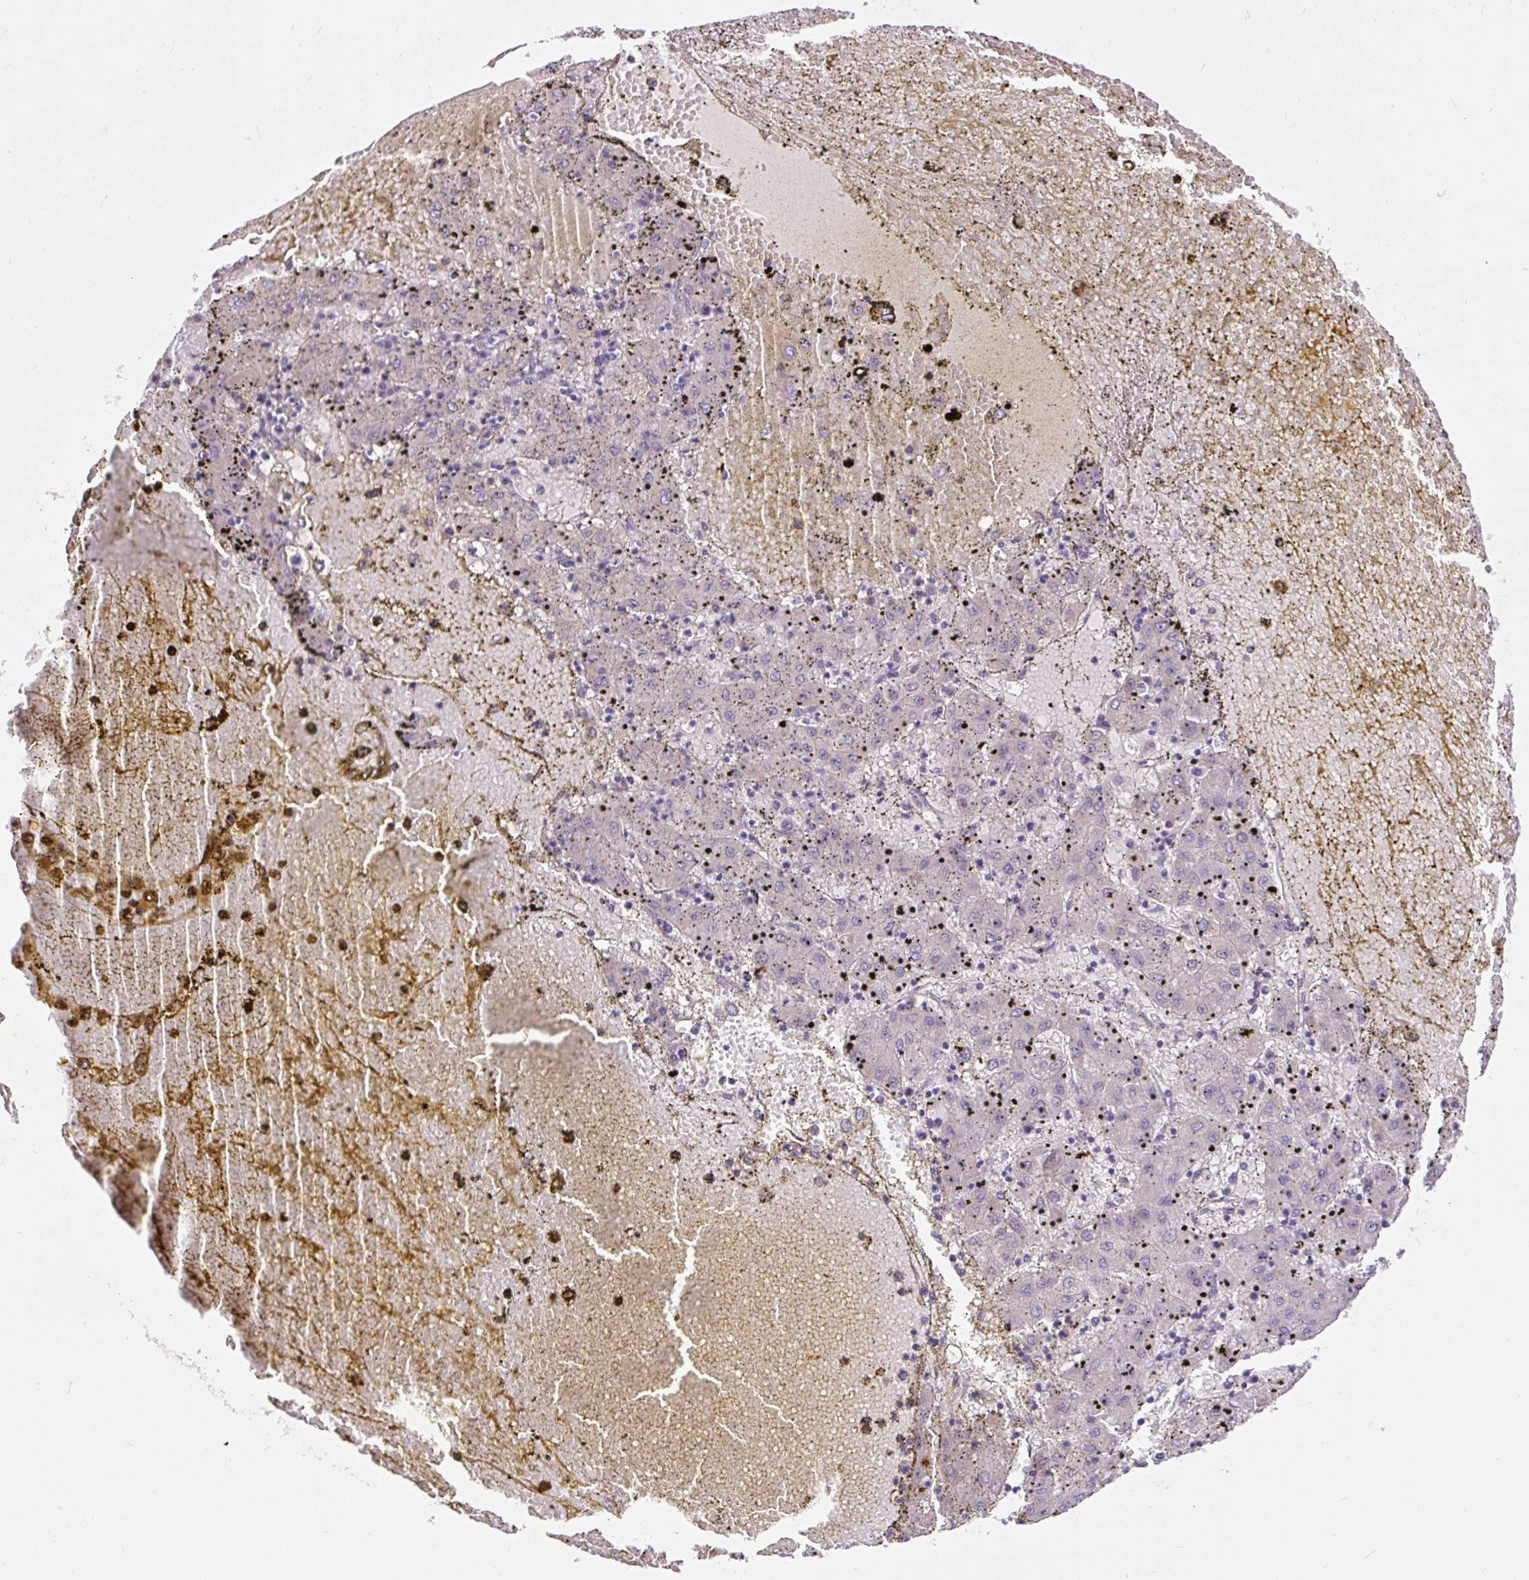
{"staining": {"intensity": "negative", "quantity": "none", "location": "none"}, "tissue": "liver cancer", "cell_type": "Tumor cells", "image_type": "cancer", "snomed": [{"axis": "morphology", "description": "Carcinoma, Hepatocellular, NOS"}, {"axis": "topography", "description": "Liver"}], "caption": "Tumor cells show no significant protein expression in liver hepatocellular carcinoma.", "gene": "SUSD5", "patient": {"sex": "male", "age": 72}}